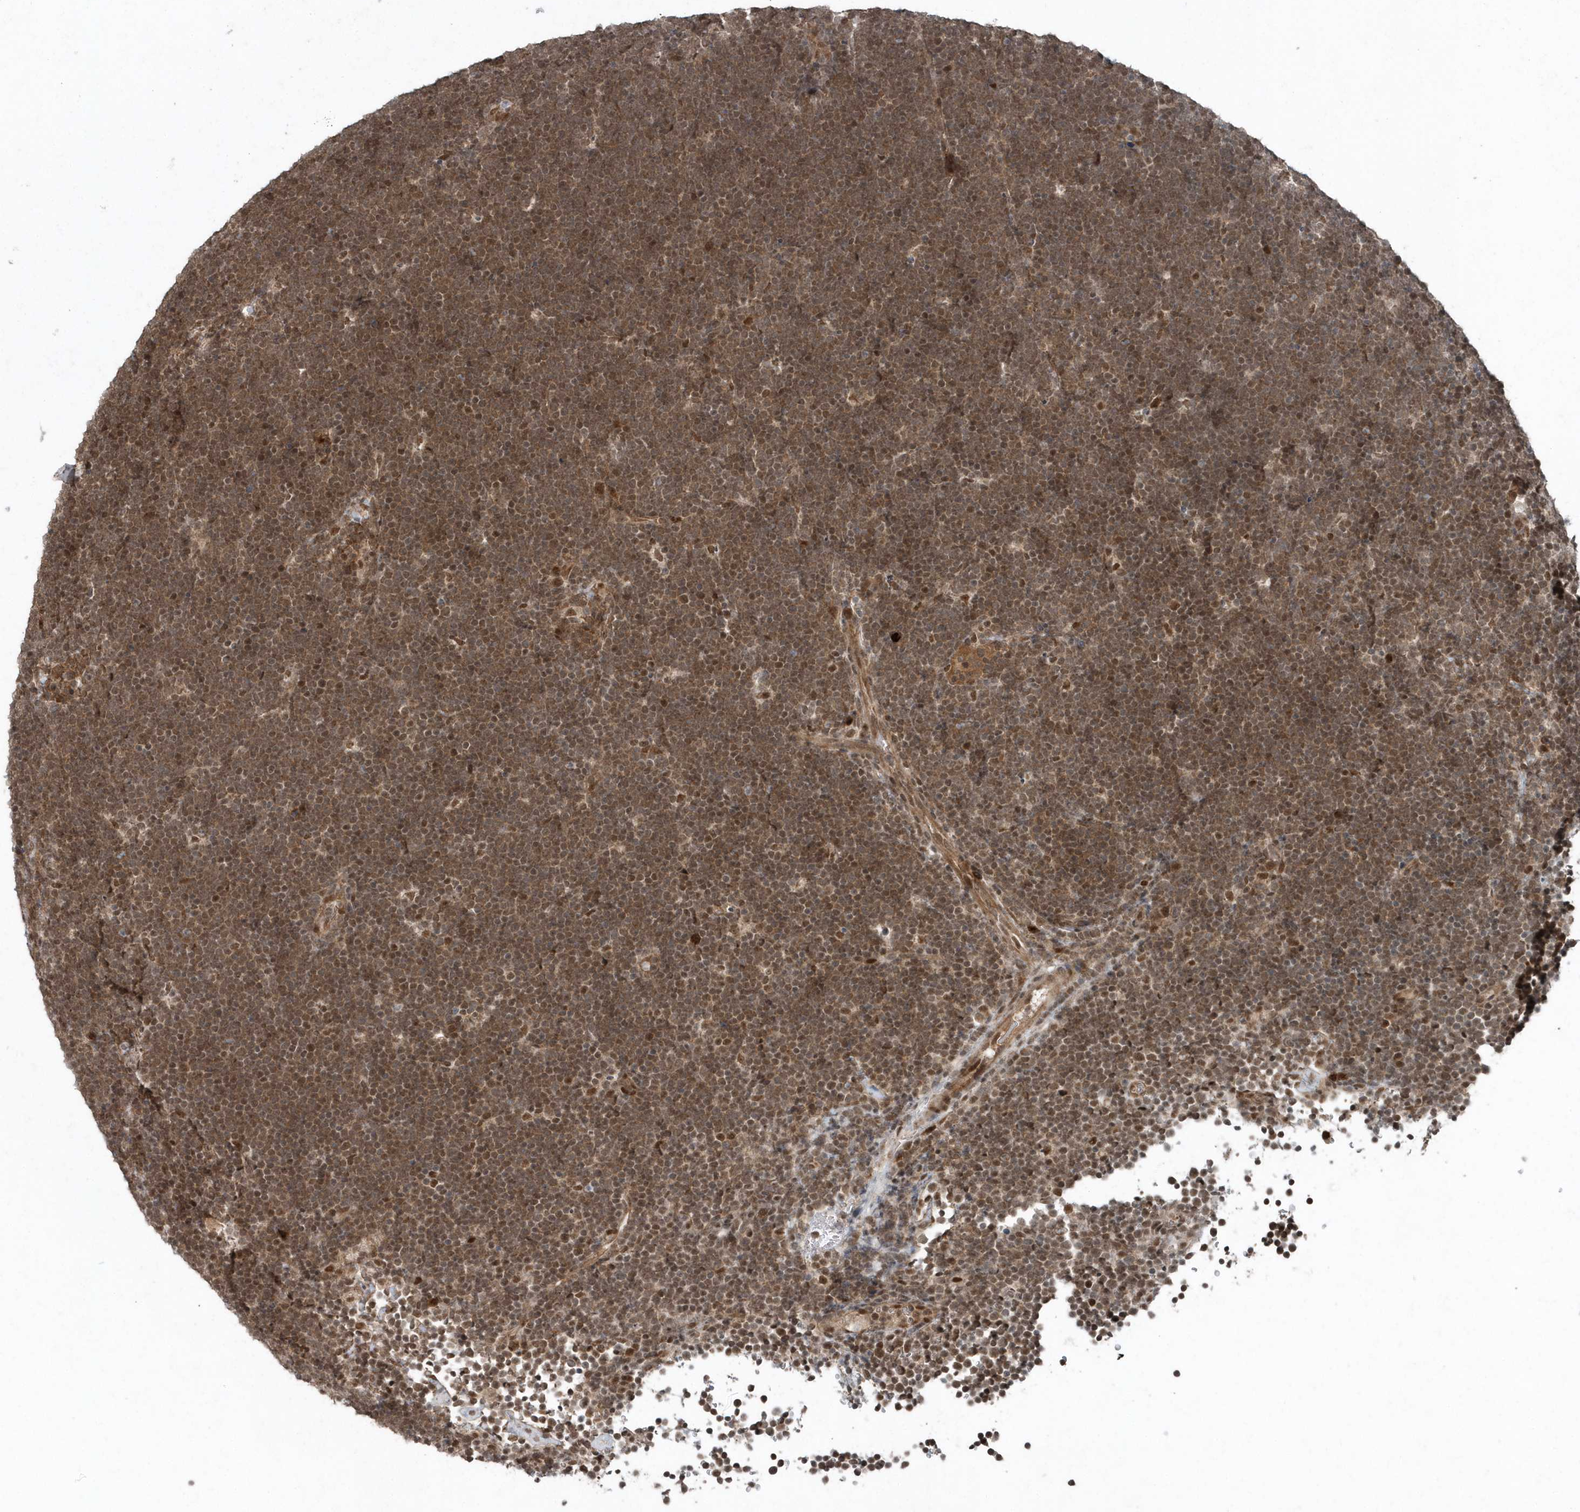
{"staining": {"intensity": "moderate", "quantity": ">75%", "location": "cytoplasmic/membranous,nuclear"}, "tissue": "lymphoma", "cell_type": "Tumor cells", "image_type": "cancer", "snomed": [{"axis": "morphology", "description": "Malignant lymphoma, non-Hodgkin's type, High grade"}, {"axis": "topography", "description": "Lymph node"}], "caption": "The histopathology image displays immunohistochemical staining of lymphoma. There is moderate cytoplasmic/membranous and nuclear expression is appreciated in approximately >75% of tumor cells.", "gene": "QTRT2", "patient": {"sex": "male", "age": 13}}